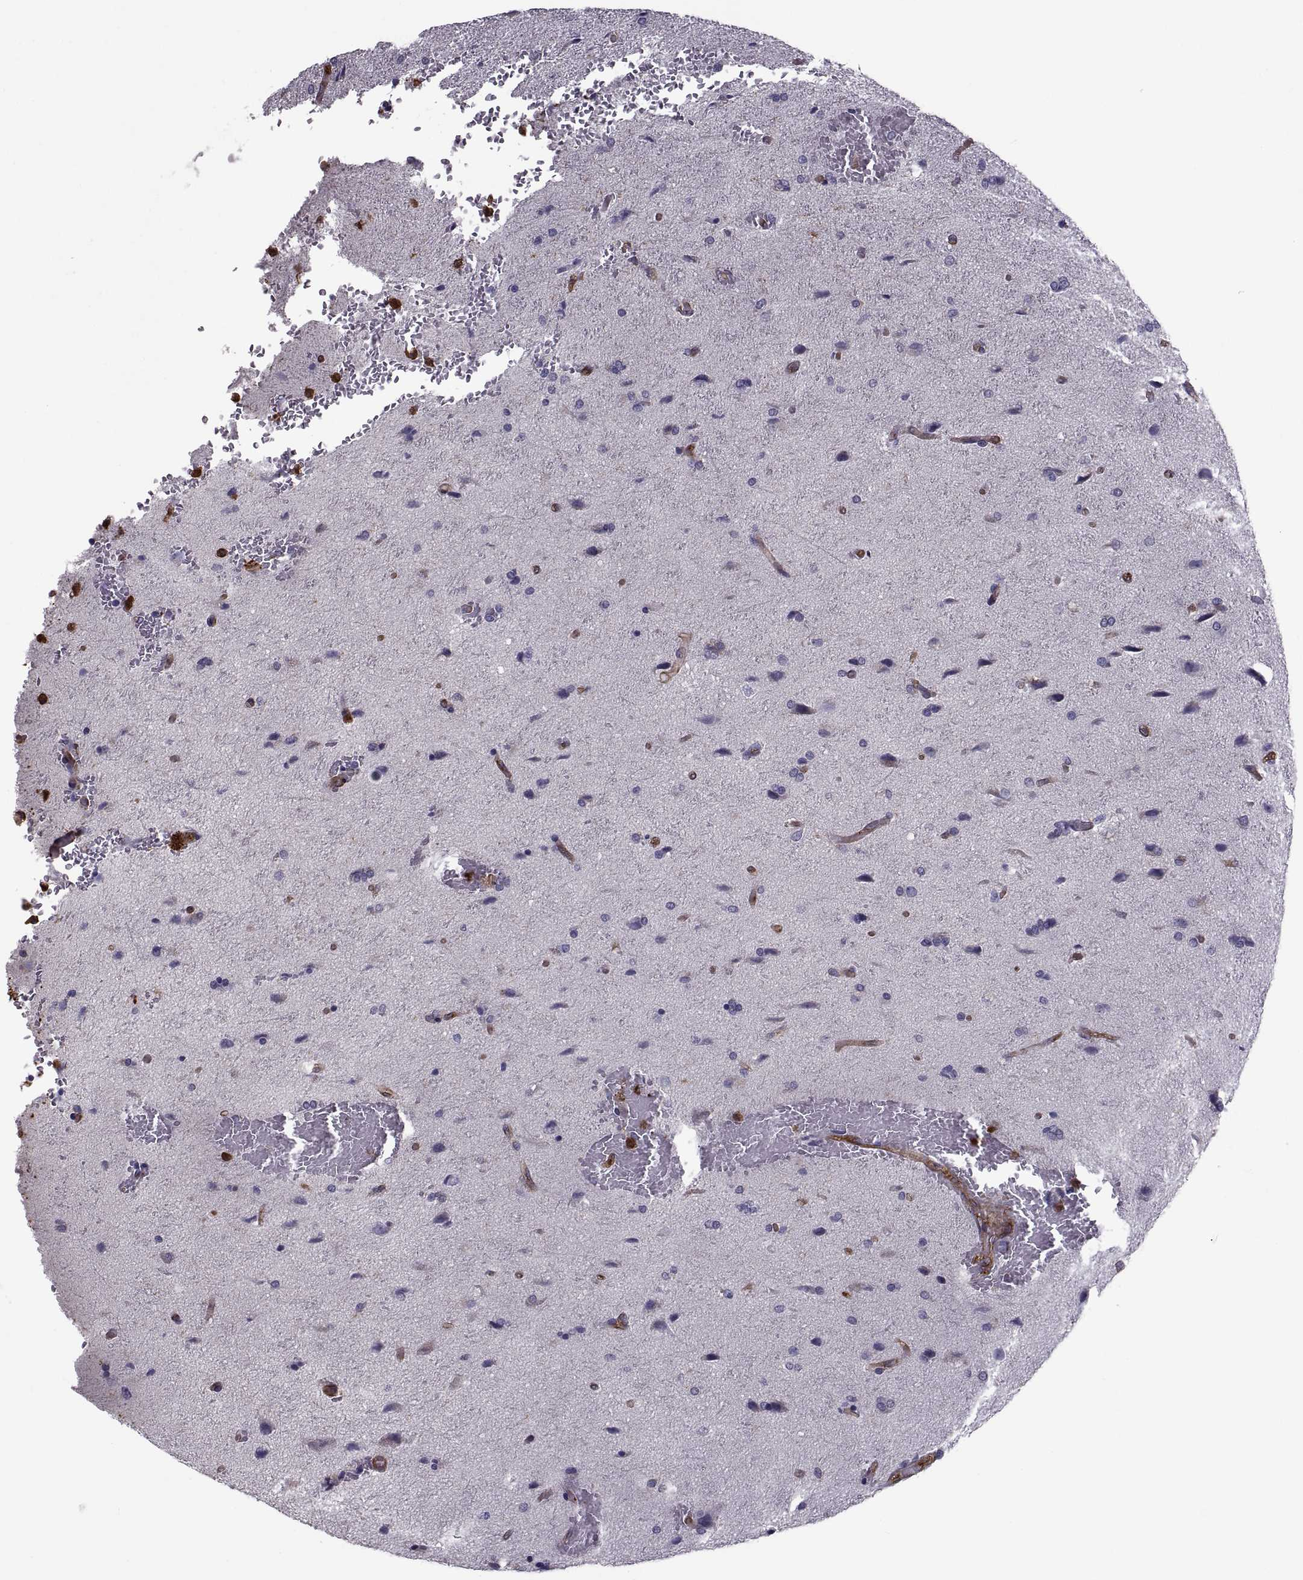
{"staining": {"intensity": "negative", "quantity": "none", "location": "none"}, "tissue": "glioma", "cell_type": "Tumor cells", "image_type": "cancer", "snomed": [{"axis": "morphology", "description": "Glioma, malignant, High grade"}, {"axis": "topography", "description": "Brain"}], "caption": "Glioma was stained to show a protein in brown. There is no significant positivity in tumor cells. Brightfield microscopy of immunohistochemistry (IHC) stained with DAB (brown) and hematoxylin (blue), captured at high magnification.", "gene": "MYH9", "patient": {"sex": "male", "age": 68}}